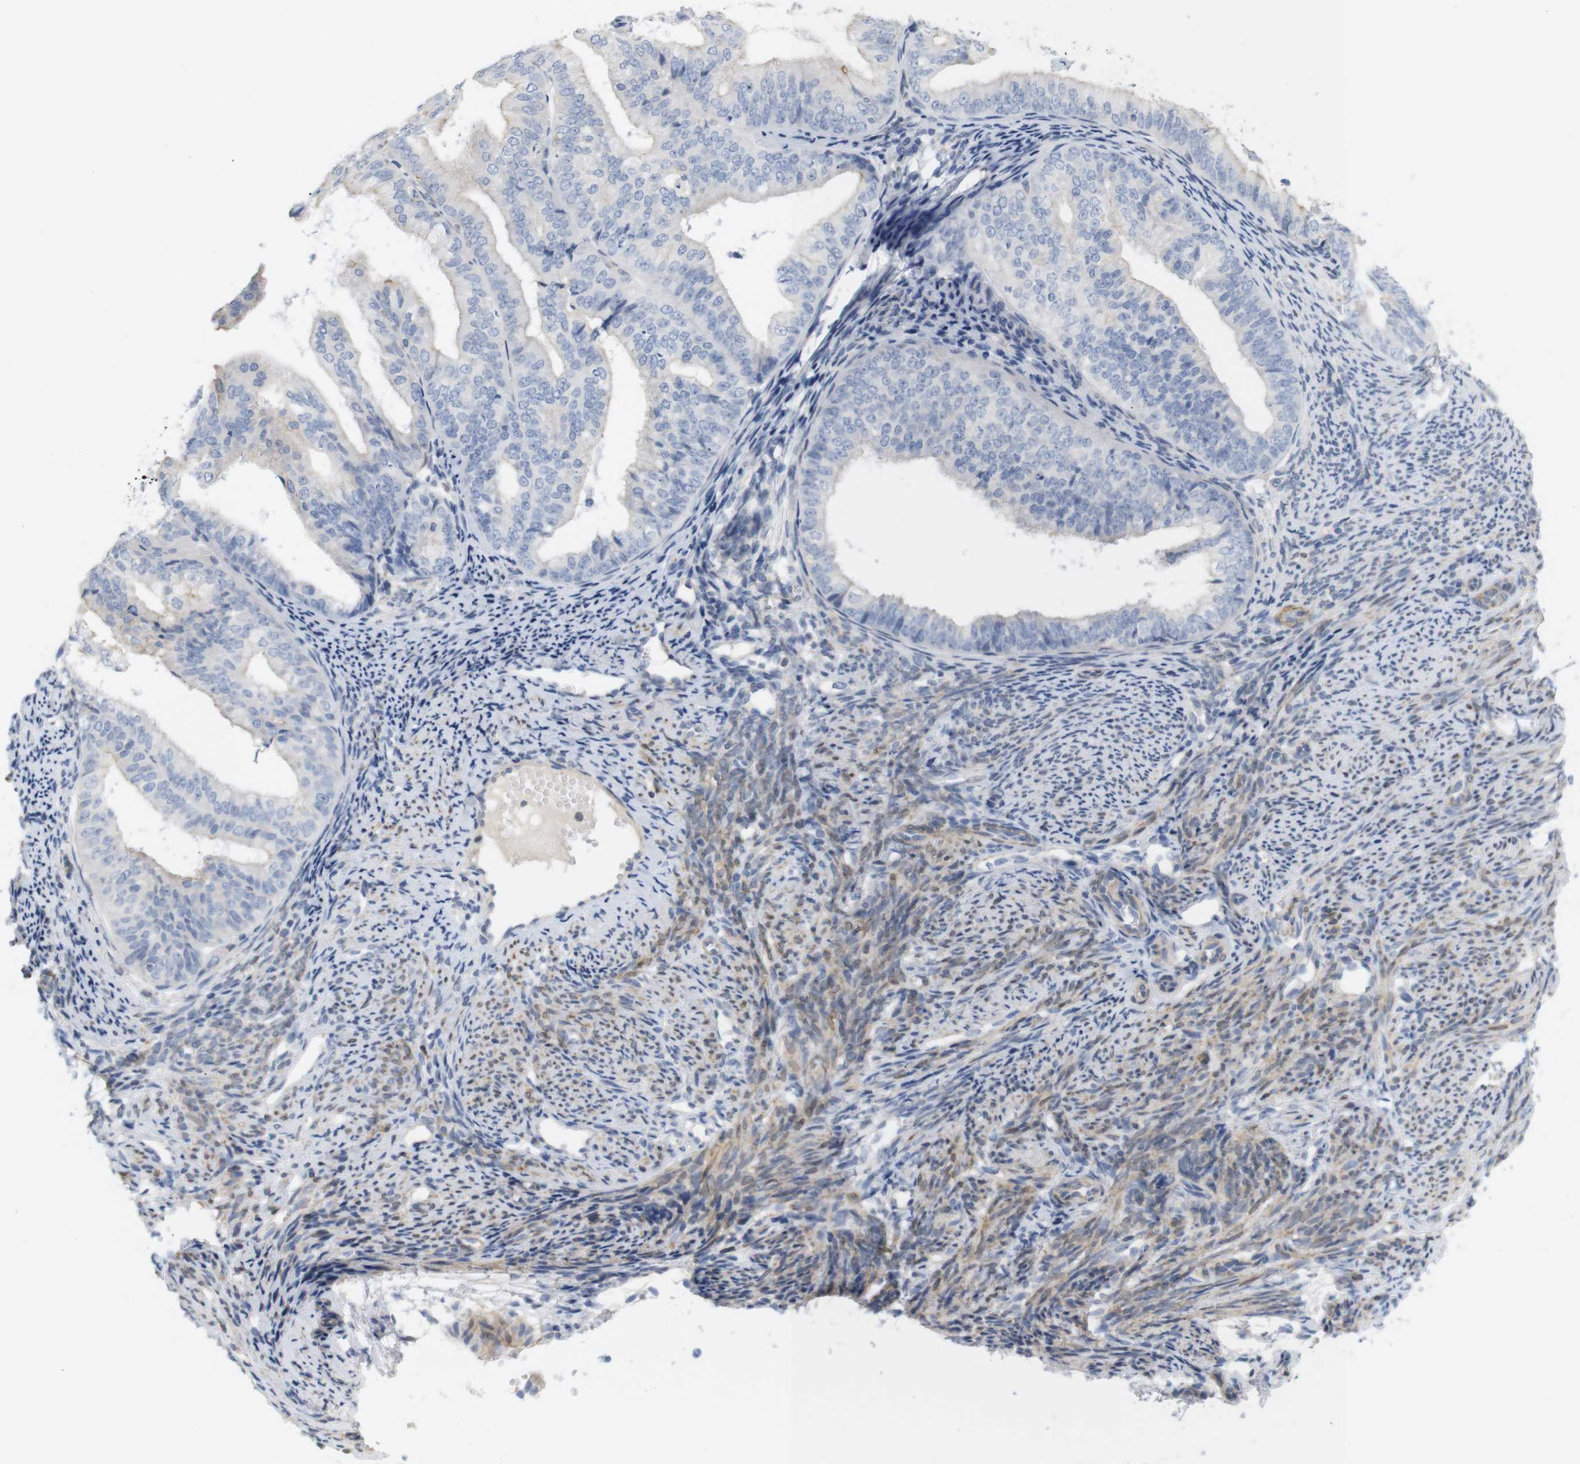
{"staining": {"intensity": "negative", "quantity": "none", "location": "none"}, "tissue": "endometrial cancer", "cell_type": "Tumor cells", "image_type": "cancer", "snomed": [{"axis": "morphology", "description": "Adenocarcinoma, NOS"}, {"axis": "topography", "description": "Endometrium"}], "caption": "Micrograph shows no protein expression in tumor cells of endometrial cancer (adenocarcinoma) tissue.", "gene": "ITPR1", "patient": {"sex": "female", "age": 63}}